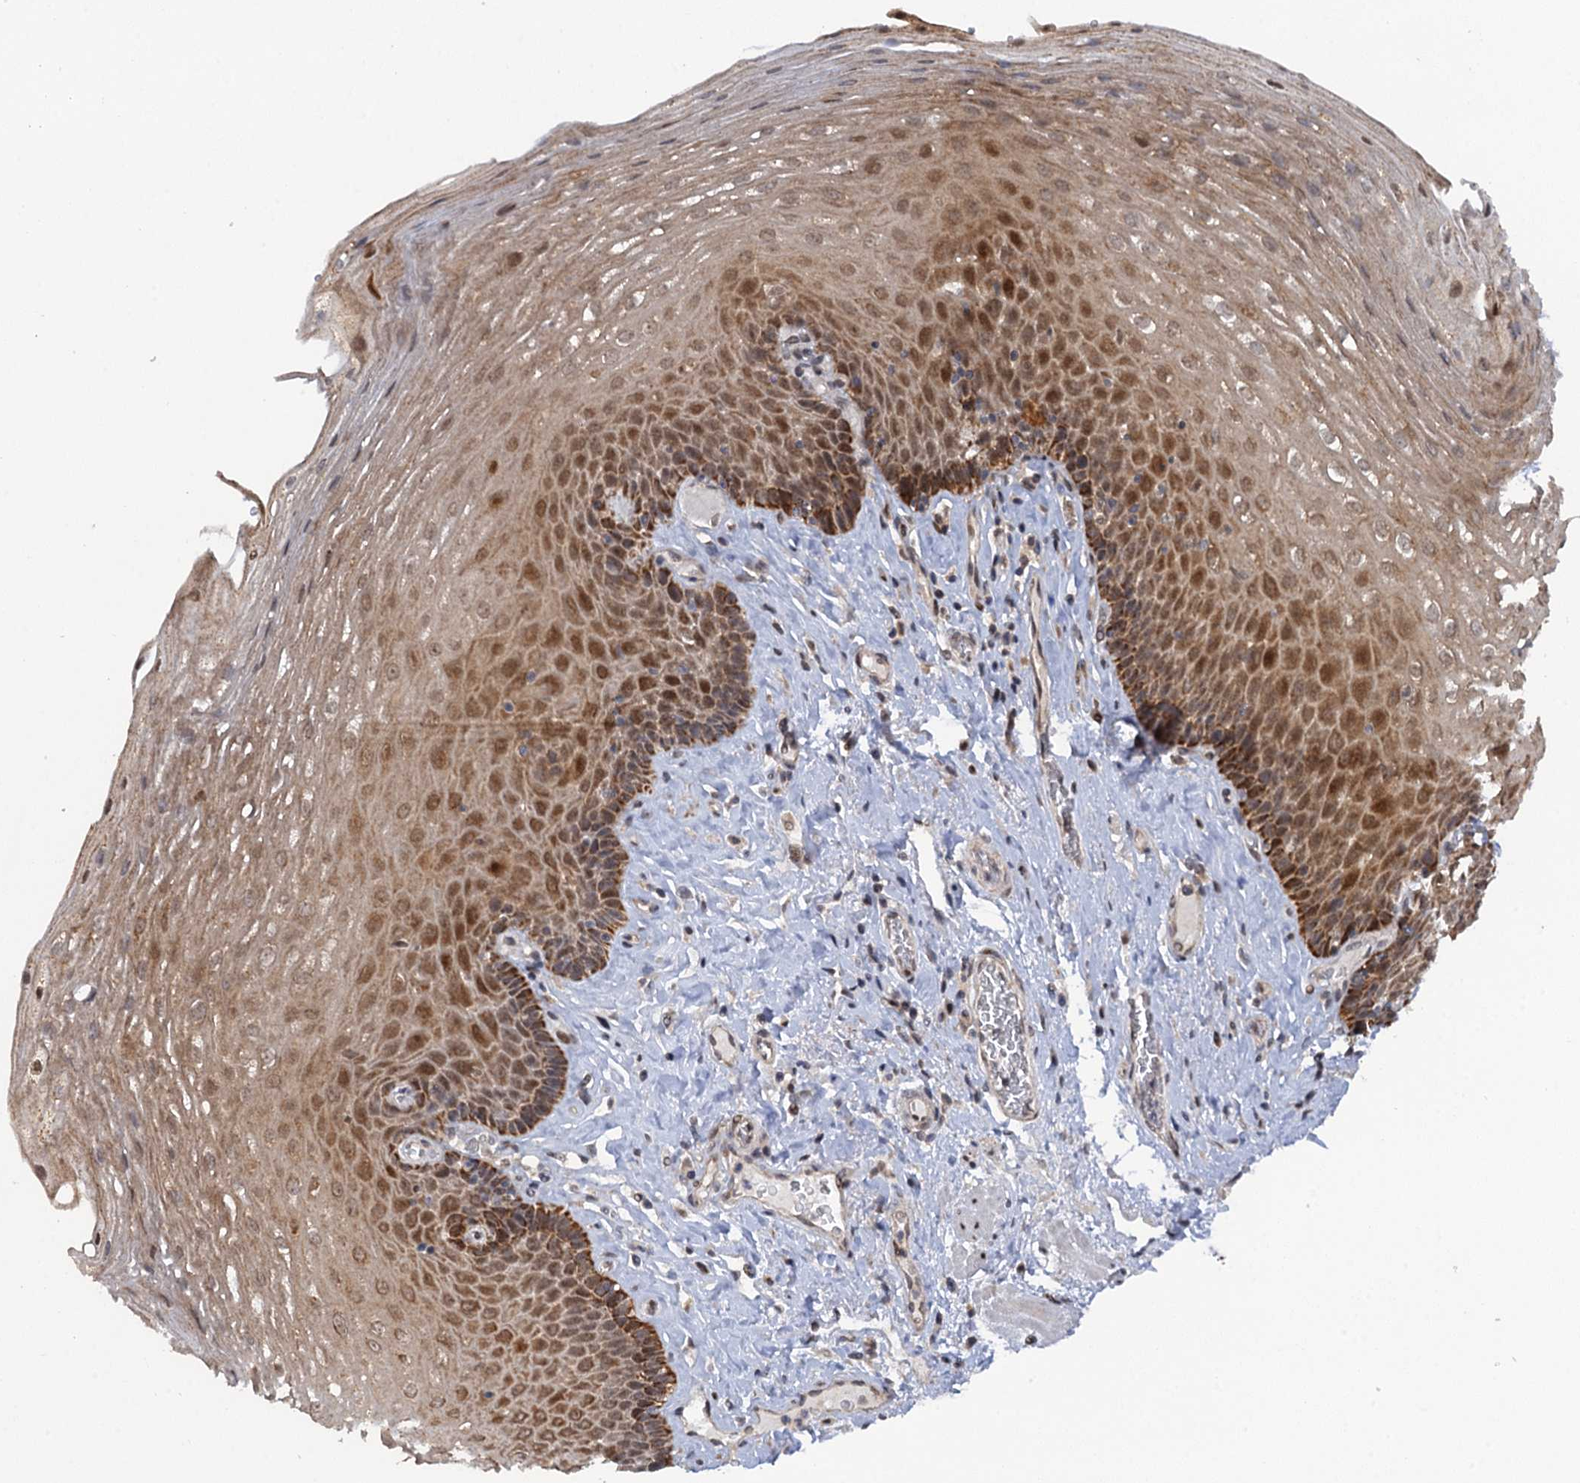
{"staining": {"intensity": "moderate", "quantity": ">75%", "location": "cytoplasmic/membranous,nuclear"}, "tissue": "esophagus", "cell_type": "Squamous epithelial cells", "image_type": "normal", "snomed": [{"axis": "morphology", "description": "Normal tissue, NOS"}, {"axis": "topography", "description": "Esophagus"}], "caption": "Moderate cytoplasmic/membranous,nuclear positivity is identified in approximately >75% of squamous epithelial cells in benign esophagus. Nuclei are stained in blue.", "gene": "ZAR1L", "patient": {"sex": "female", "age": 66}}